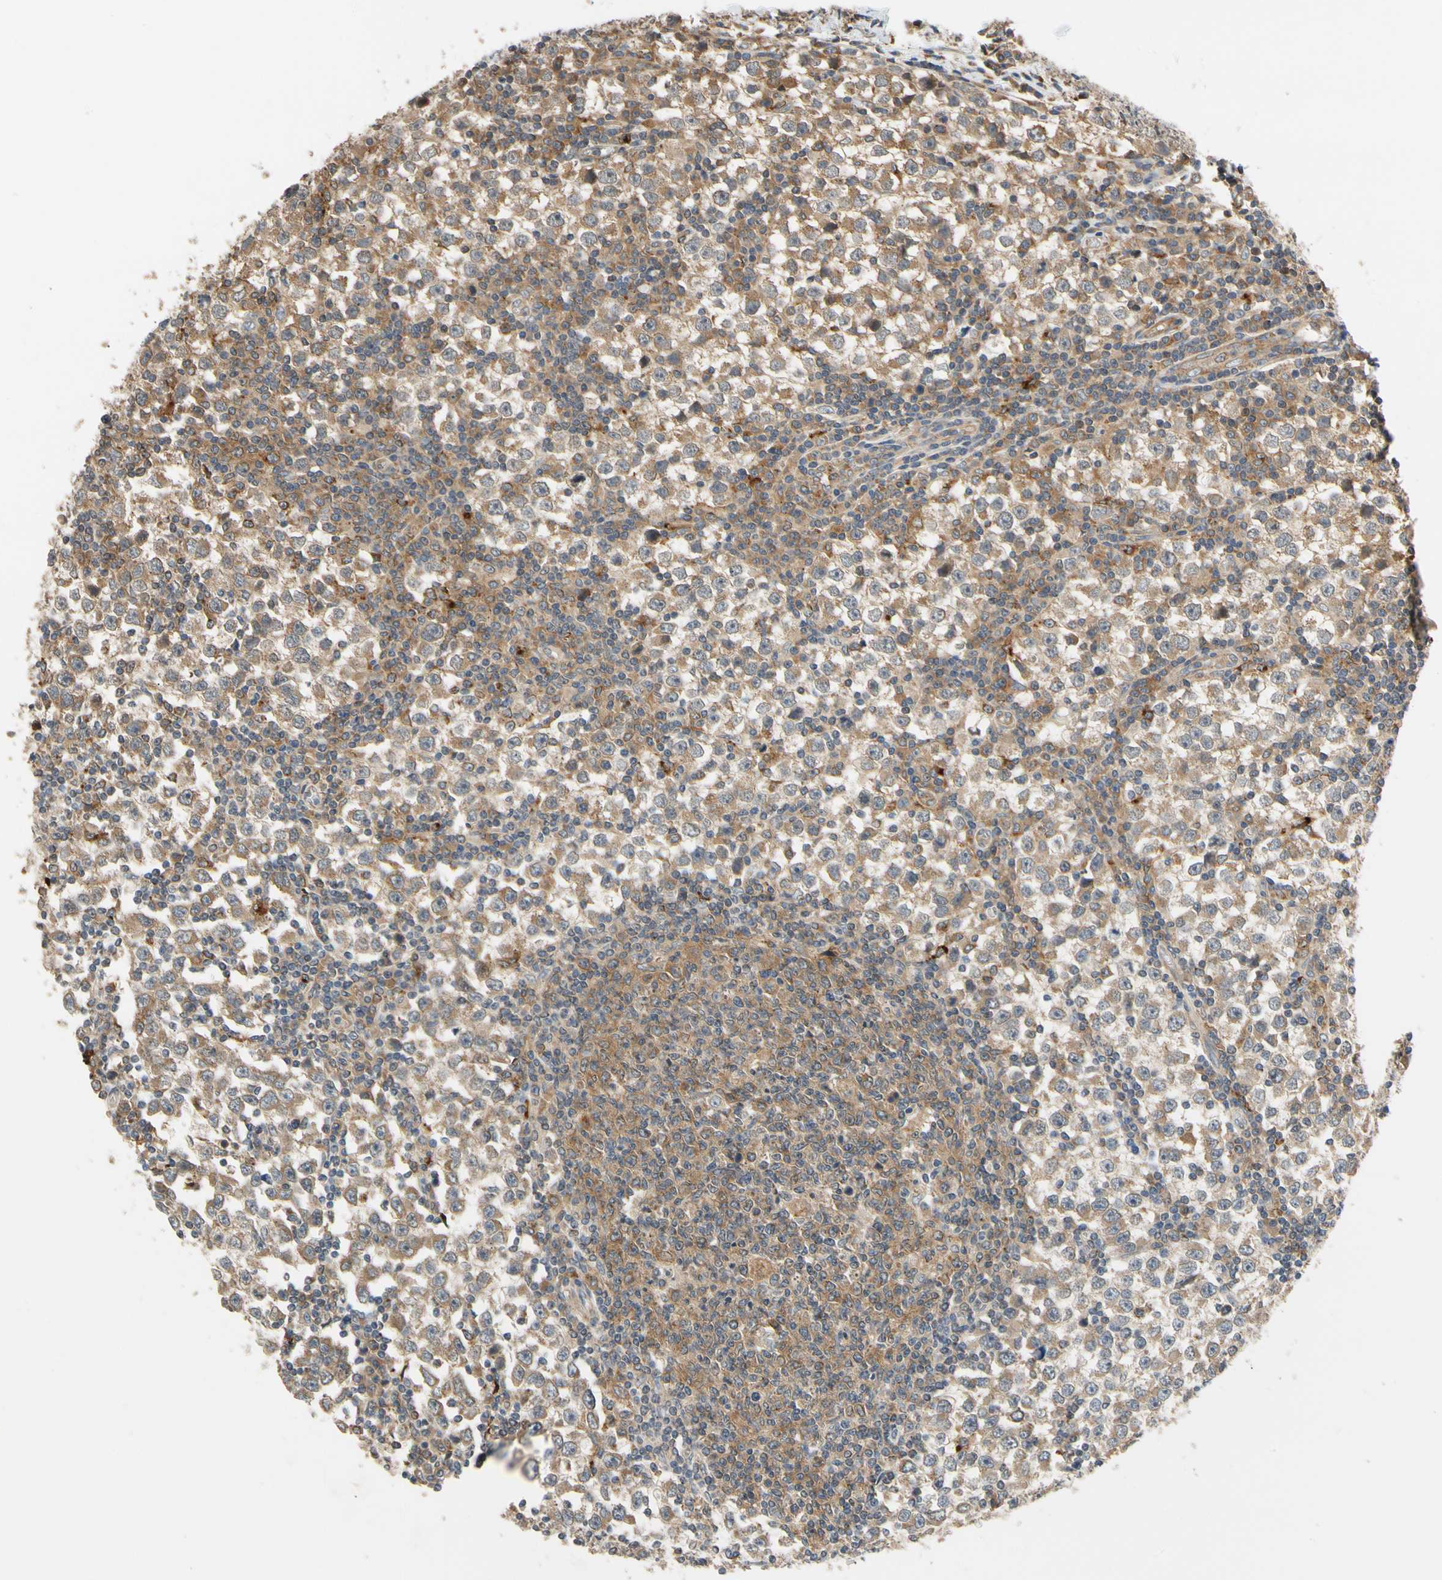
{"staining": {"intensity": "moderate", "quantity": ">75%", "location": "cytoplasmic/membranous"}, "tissue": "testis cancer", "cell_type": "Tumor cells", "image_type": "cancer", "snomed": [{"axis": "morphology", "description": "Seminoma, NOS"}, {"axis": "topography", "description": "Testis"}], "caption": "DAB (3,3'-diaminobenzidine) immunohistochemical staining of human testis cancer demonstrates moderate cytoplasmic/membranous protein positivity in about >75% of tumor cells.", "gene": "ANKHD1", "patient": {"sex": "male", "age": 65}}